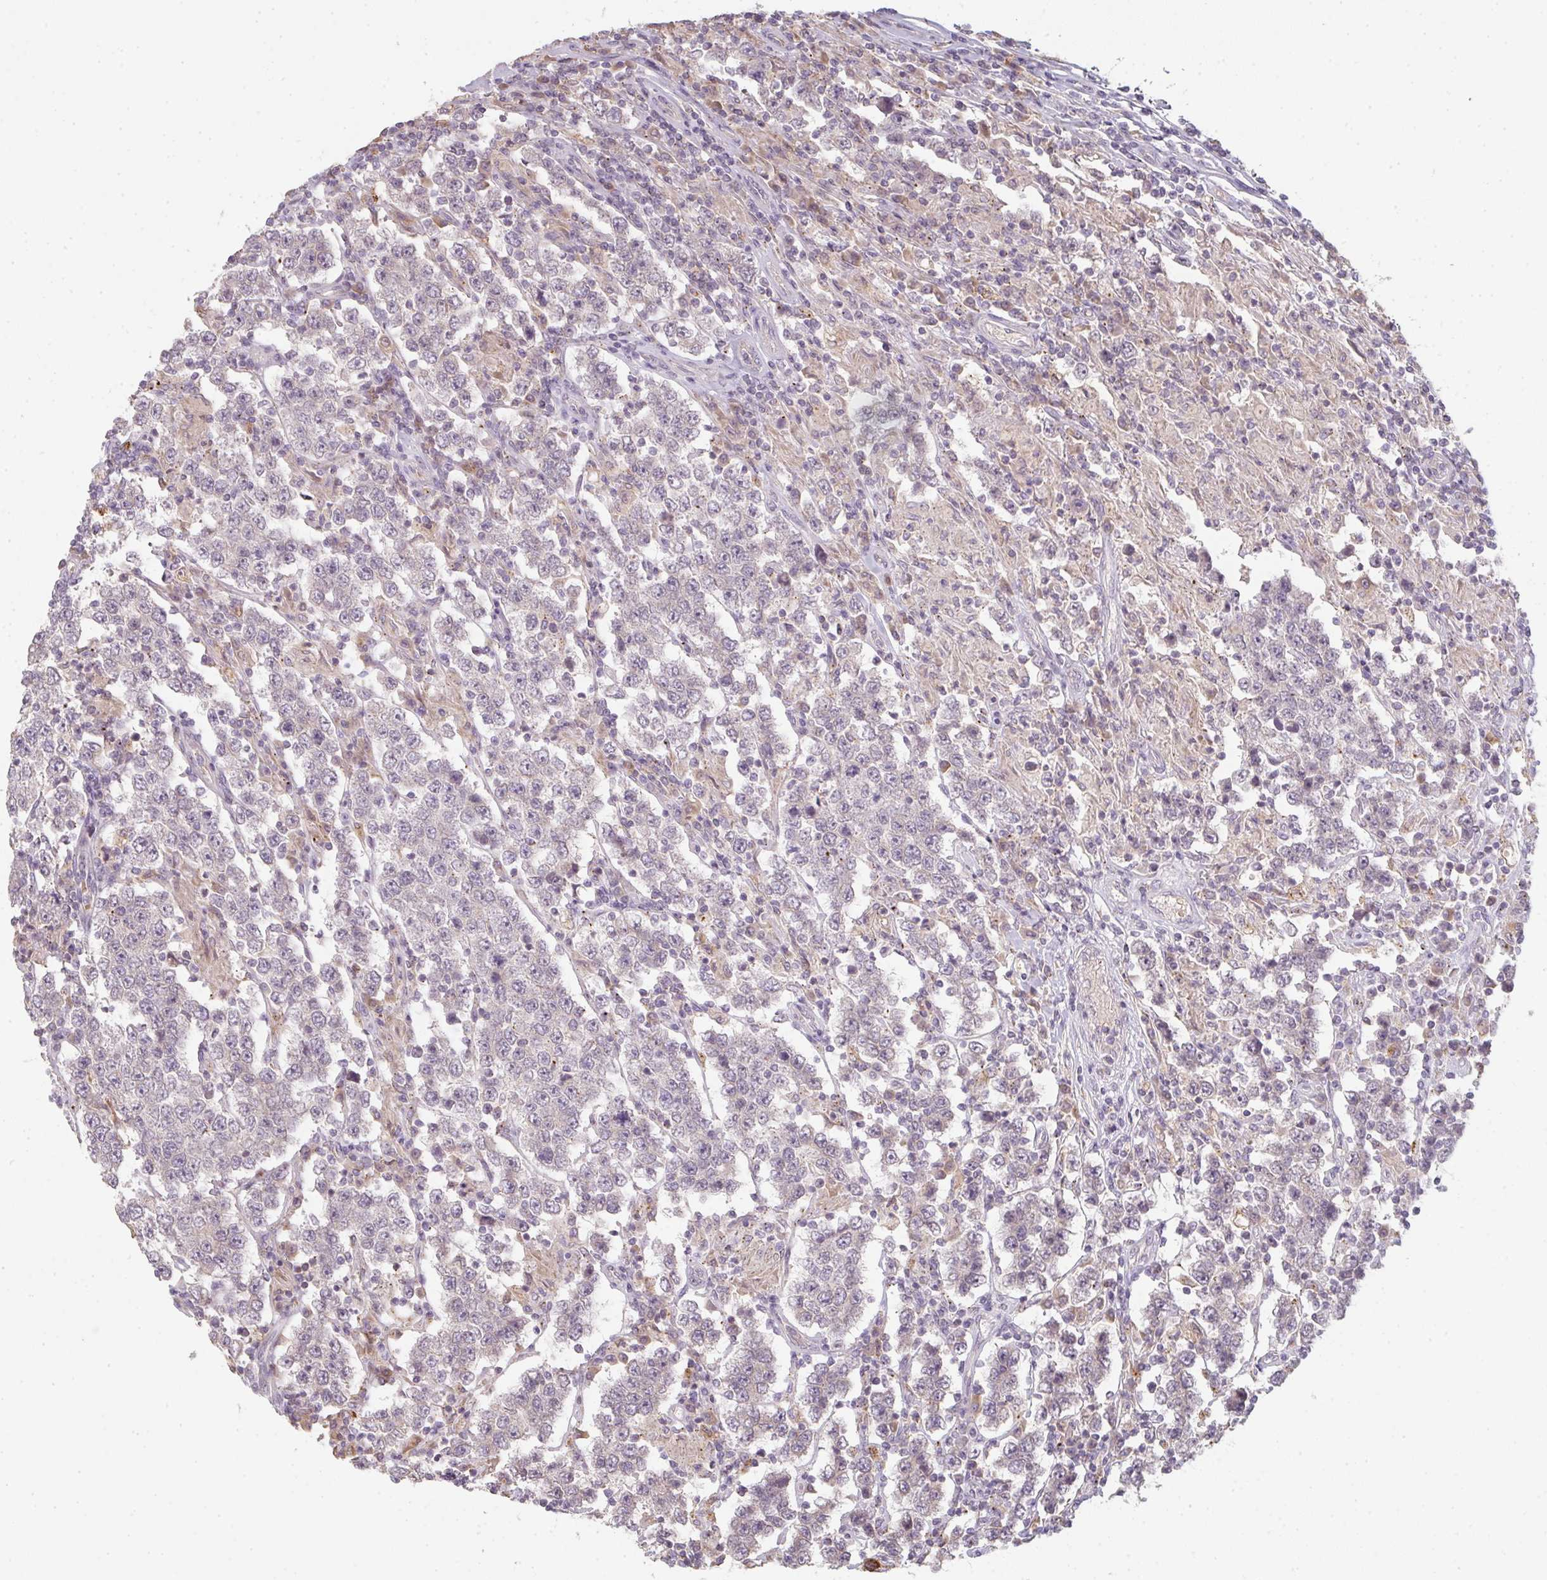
{"staining": {"intensity": "negative", "quantity": "none", "location": "none"}, "tissue": "testis cancer", "cell_type": "Tumor cells", "image_type": "cancer", "snomed": [{"axis": "morphology", "description": "Normal tissue, NOS"}, {"axis": "morphology", "description": "Urothelial carcinoma, High grade"}, {"axis": "morphology", "description": "Seminoma, NOS"}, {"axis": "morphology", "description": "Carcinoma, Embryonal, NOS"}, {"axis": "topography", "description": "Urinary bladder"}, {"axis": "topography", "description": "Testis"}], "caption": "Immunohistochemical staining of high-grade urothelial carcinoma (testis) reveals no significant staining in tumor cells.", "gene": "TMEM237", "patient": {"sex": "male", "age": 41}}